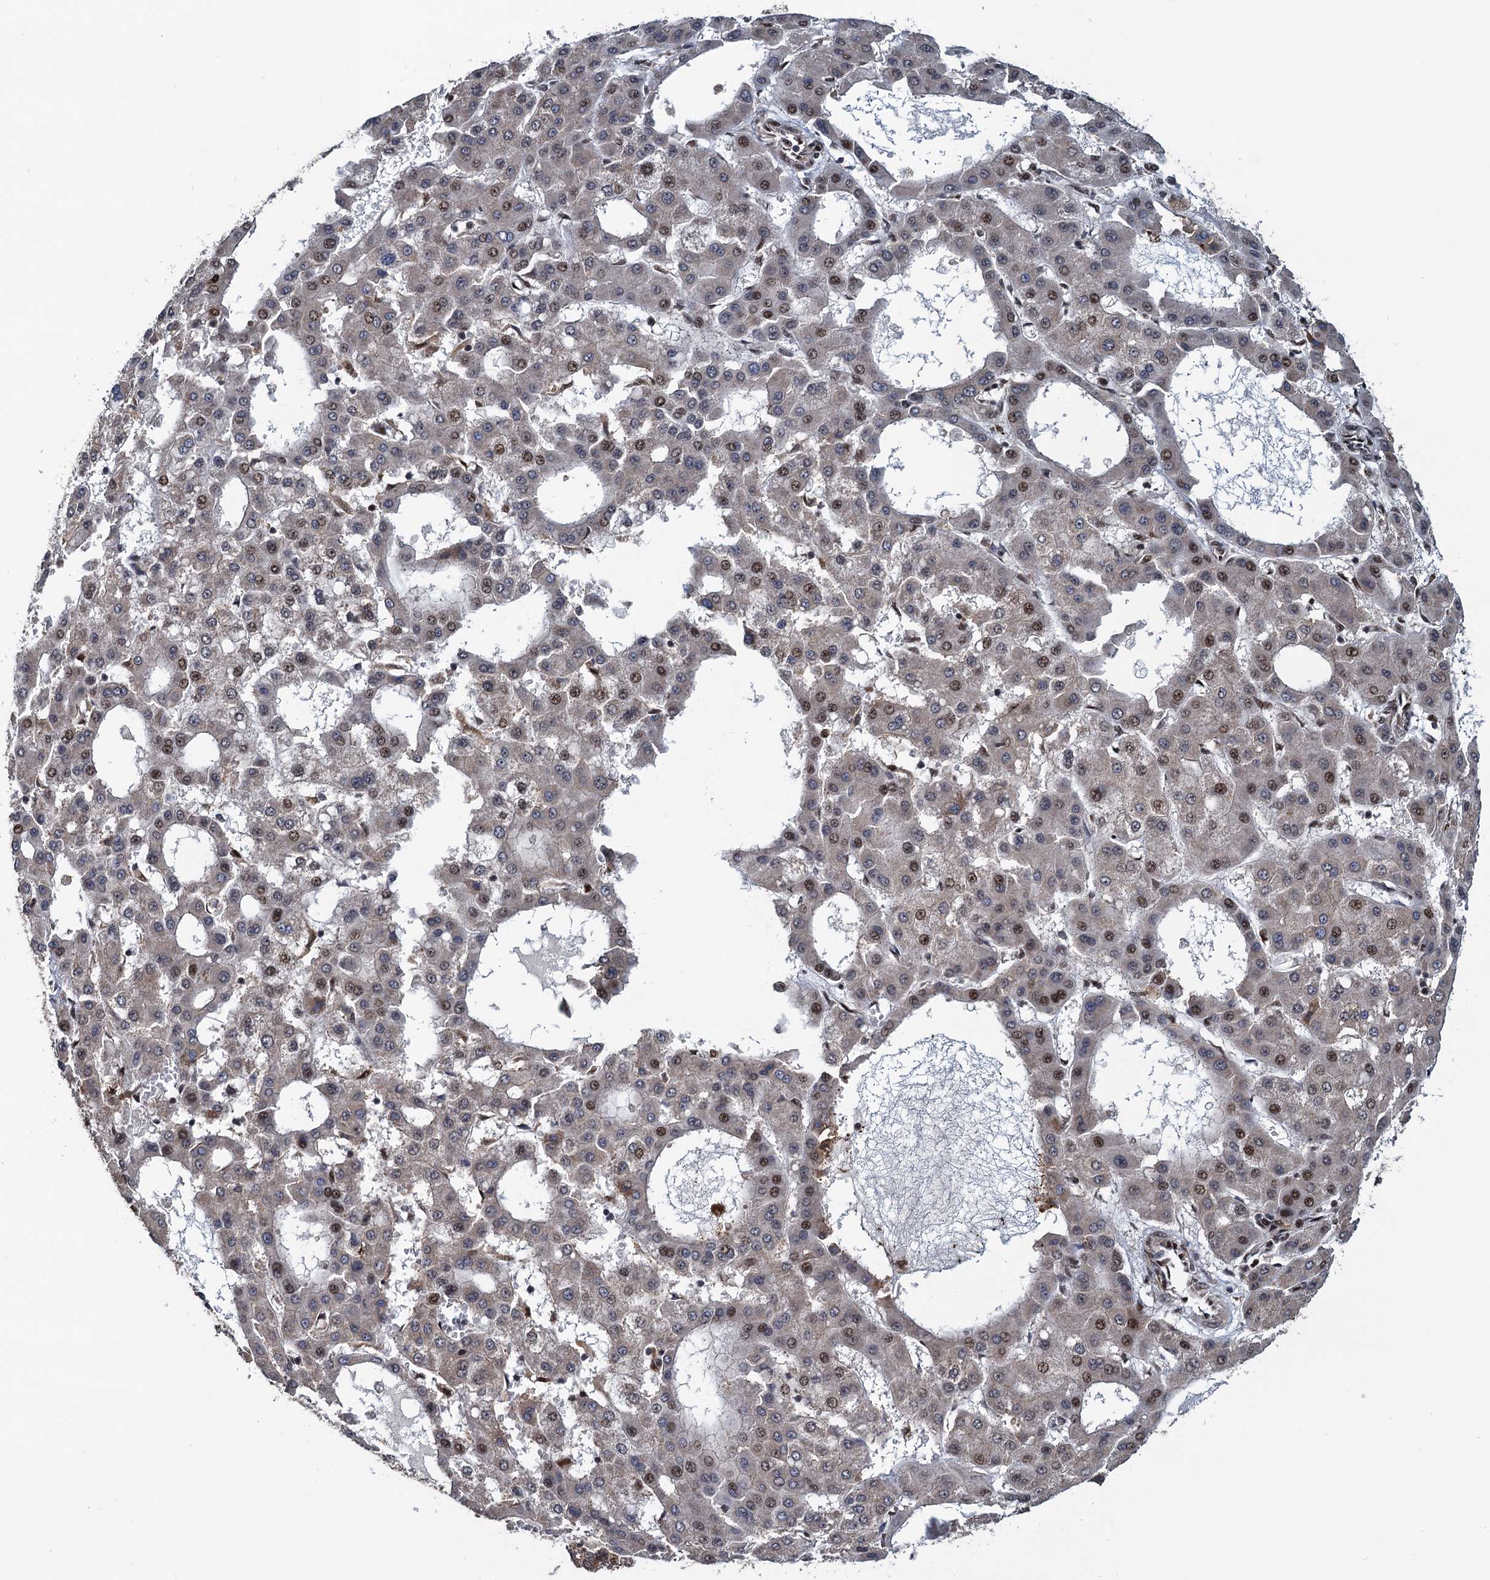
{"staining": {"intensity": "moderate", "quantity": "<25%", "location": "nuclear"}, "tissue": "liver cancer", "cell_type": "Tumor cells", "image_type": "cancer", "snomed": [{"axis": "morphology", "description": "Carcinoma, Hepatocellular, NOS"}, {"axis": "topography", "description": "Liver"}], "caption": "IHC micrograph of neoplastic tissue: liver hepatocellular carcinoma stained using immunohistochemistry reveals low levels of moderate protein expression localized specifically in the nuclear of tumor cells, appearing as a nuclear brown color.", "gene": "ATOSA", "patient": {"sex": "male", "age": 47}}